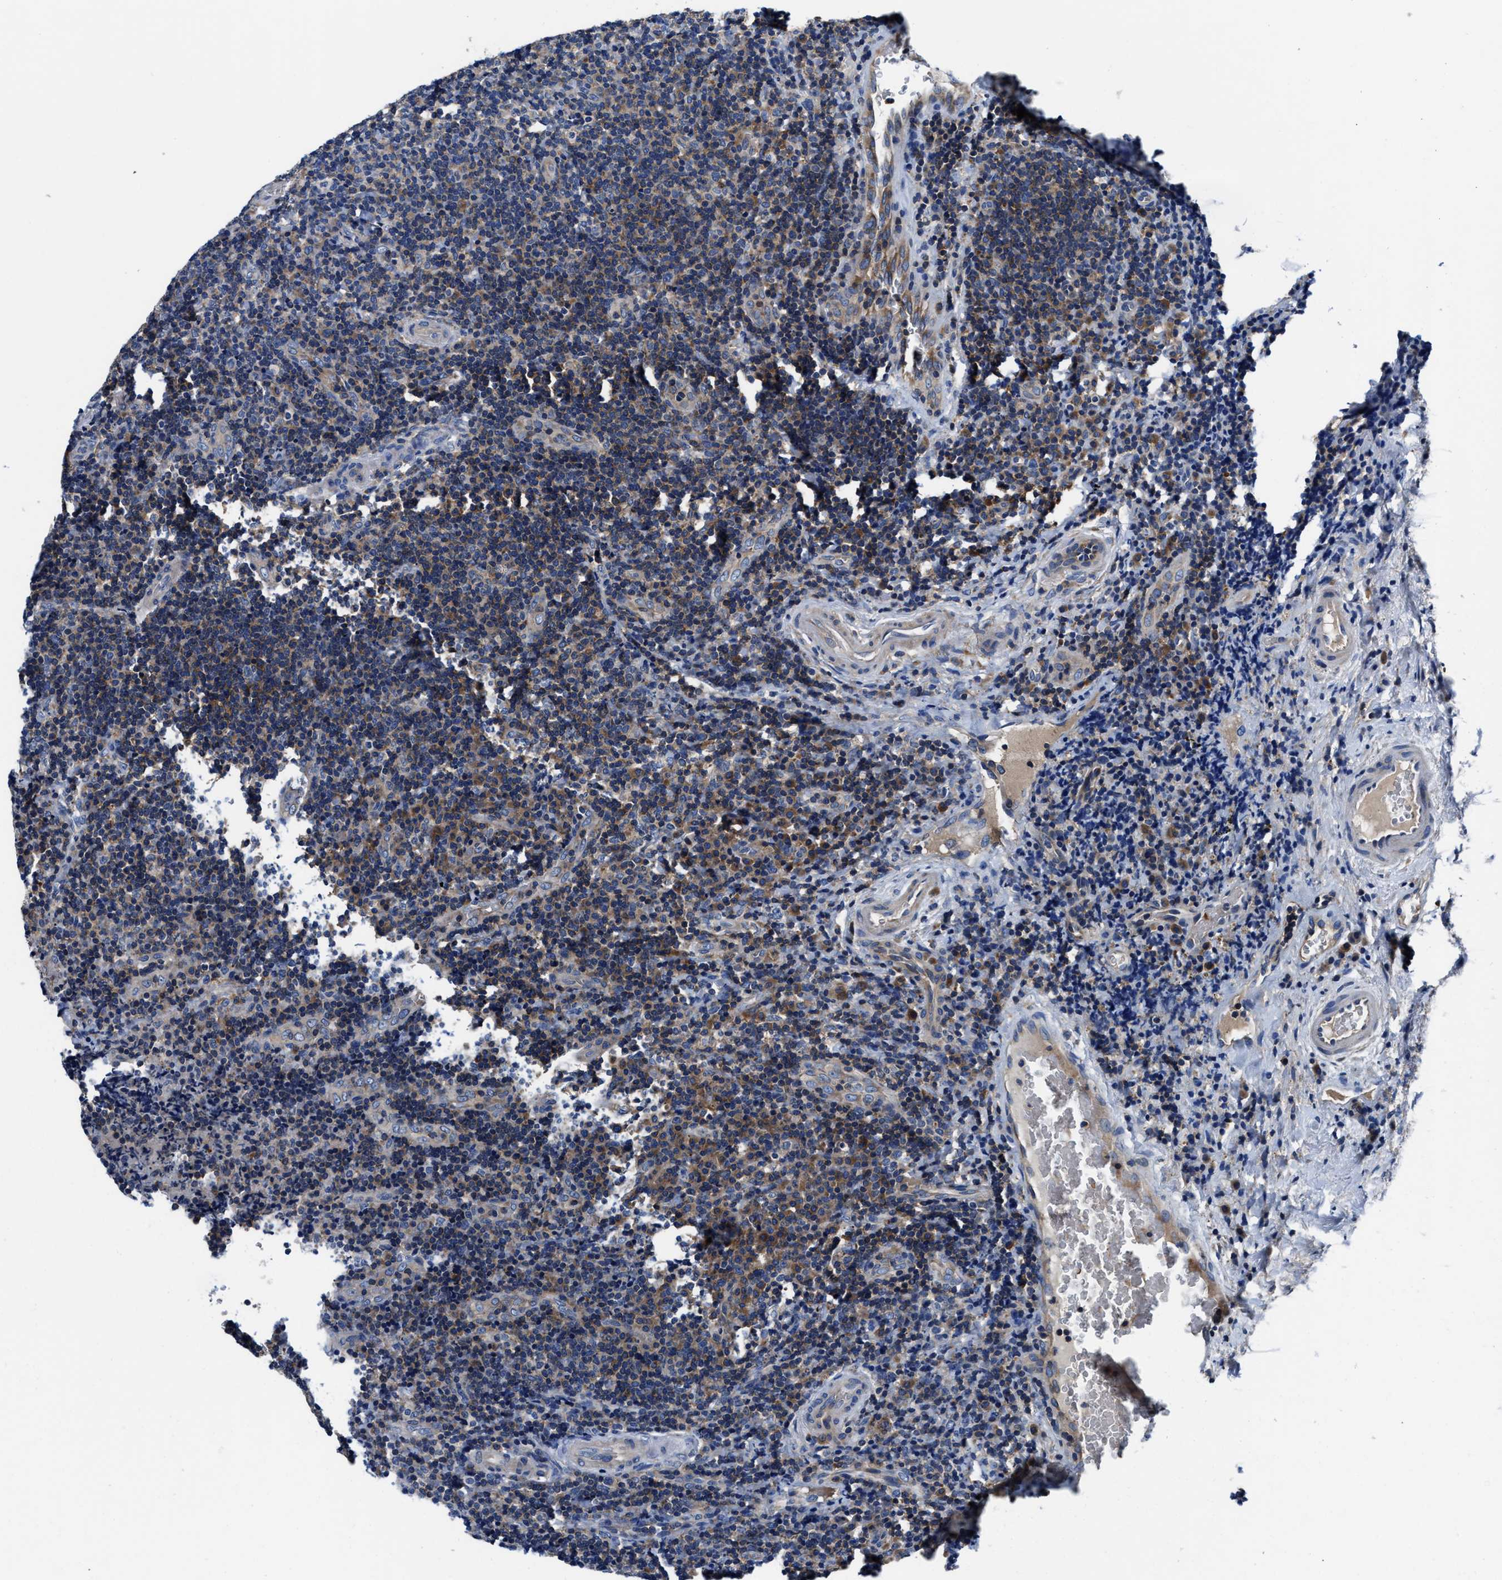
{"staining": {"intensity": "moderate", "quantity": "<25%", "location": "cytoplasmic/membranous"}, "tissue": "lymphoma", "cell_type": "Tumor cells", "image_type": "cancer", "snomed": [{"axis": "morphology", "description": "Malignant lymphoma, non-Hodgkin's type, High grade"}, {"axis": "topography", "description": "Tonsil"}], "caption": "Lymphoma stained with a brown dye exhibits moderate cytoplasmic/membranous positive positivity in approximately <25% of tumor cells.", "gene": "PHLPP1", "patient": {"sex": "female", "age": 36}}